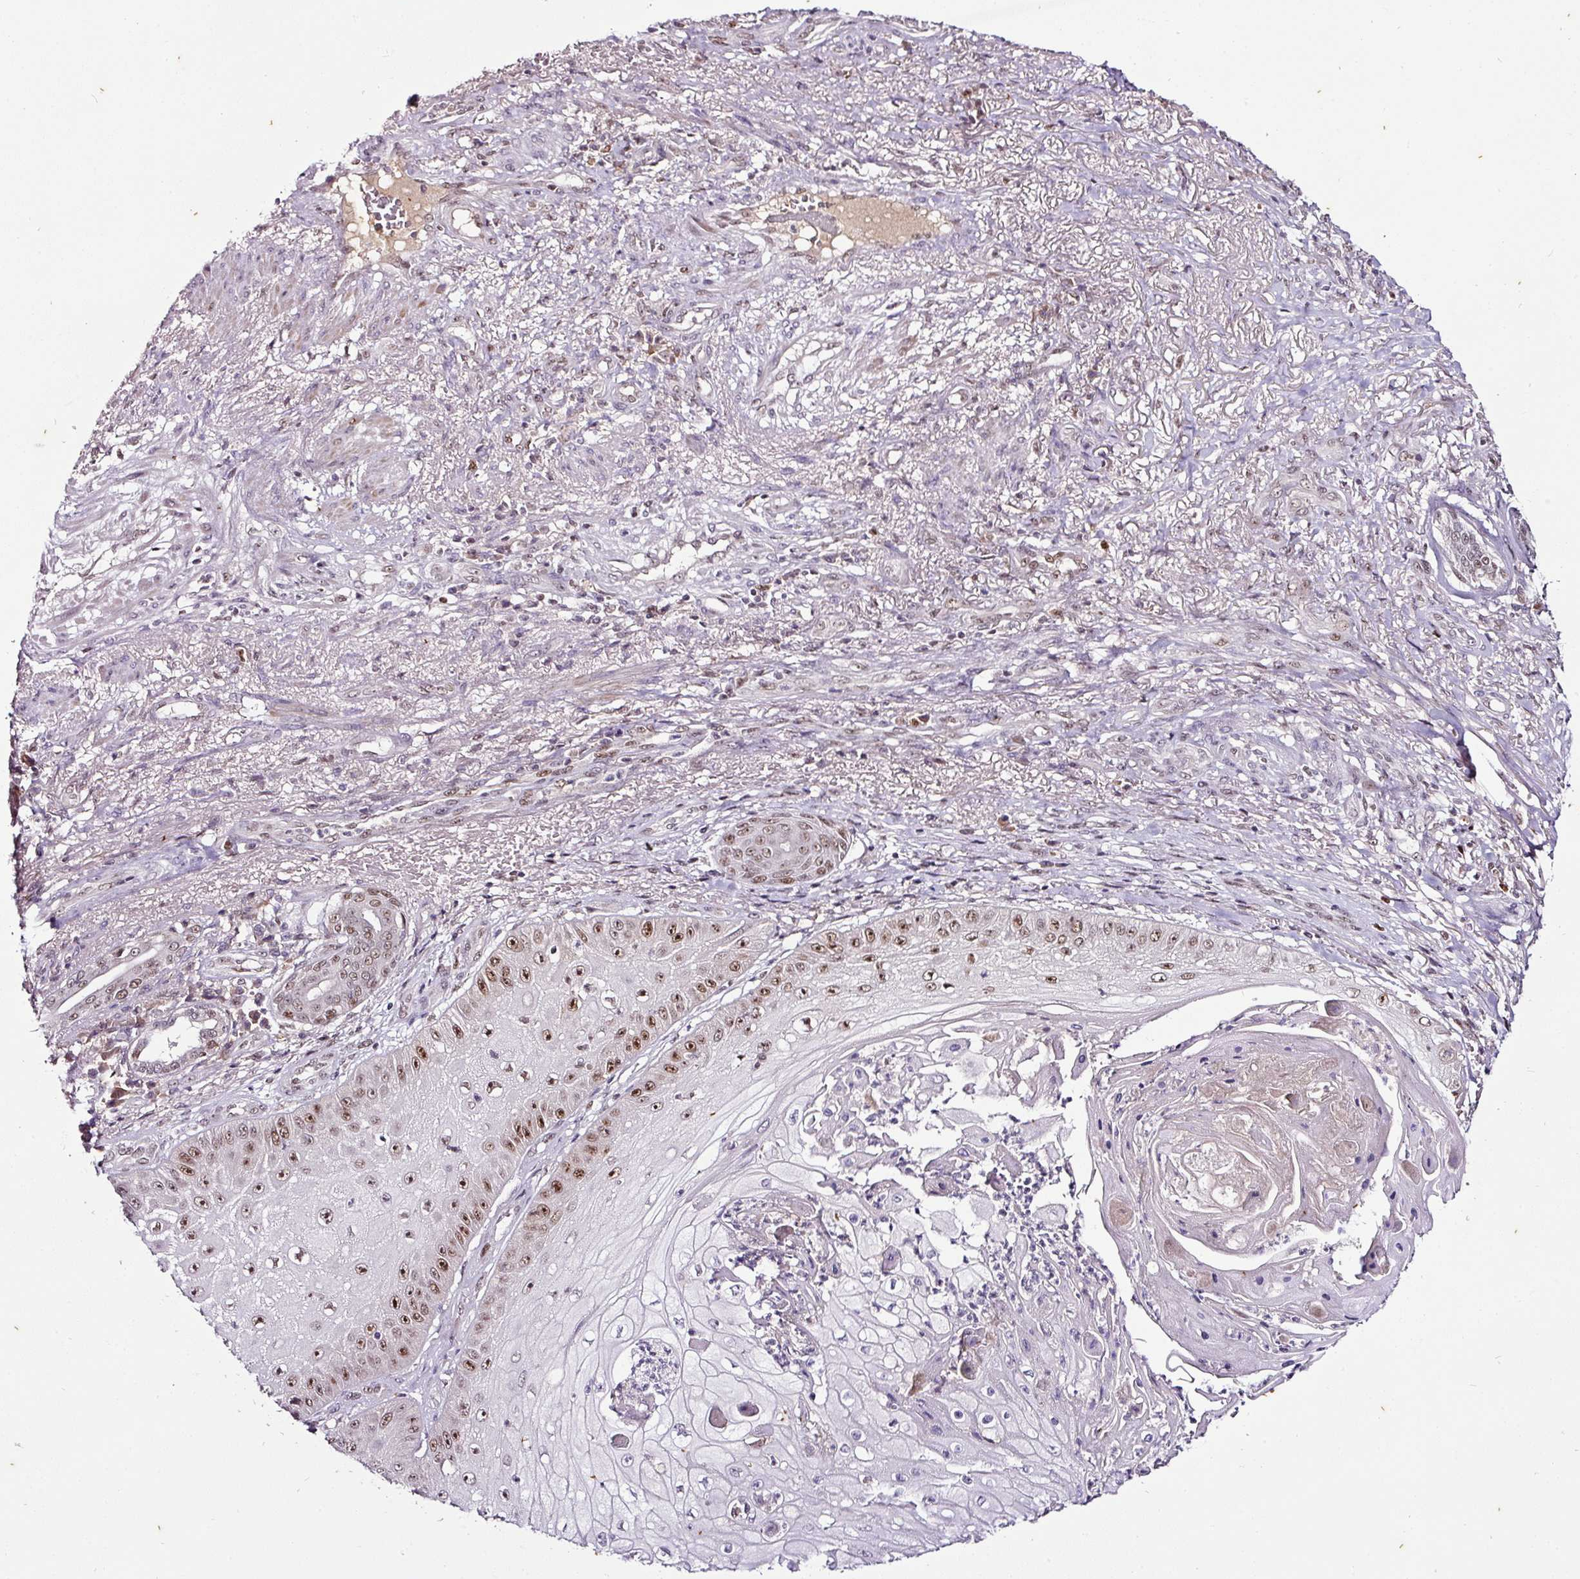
{"staining": {"intensity": "moderate", "quantity": "25%-75%", "location": "nuclear"}, "tissue": "skin cancer", "cell_type": "Tumor cells", "image_type": "cancer", "snomed": [{"axis": "morphology", "description": "Squamous cell carcinoma, NOS"}, {"axis": "topography", "description": "Skin"}], "caption": "Brown immunohistochemical staining in skin cancer demonstrates moderate nuclear positivity in approximately 25%-75% of tumor cells. (IHC, brightfield microscopy, high magnification).", "gene": "KLF16", "patient": {"sex": "male", "age": 70}}